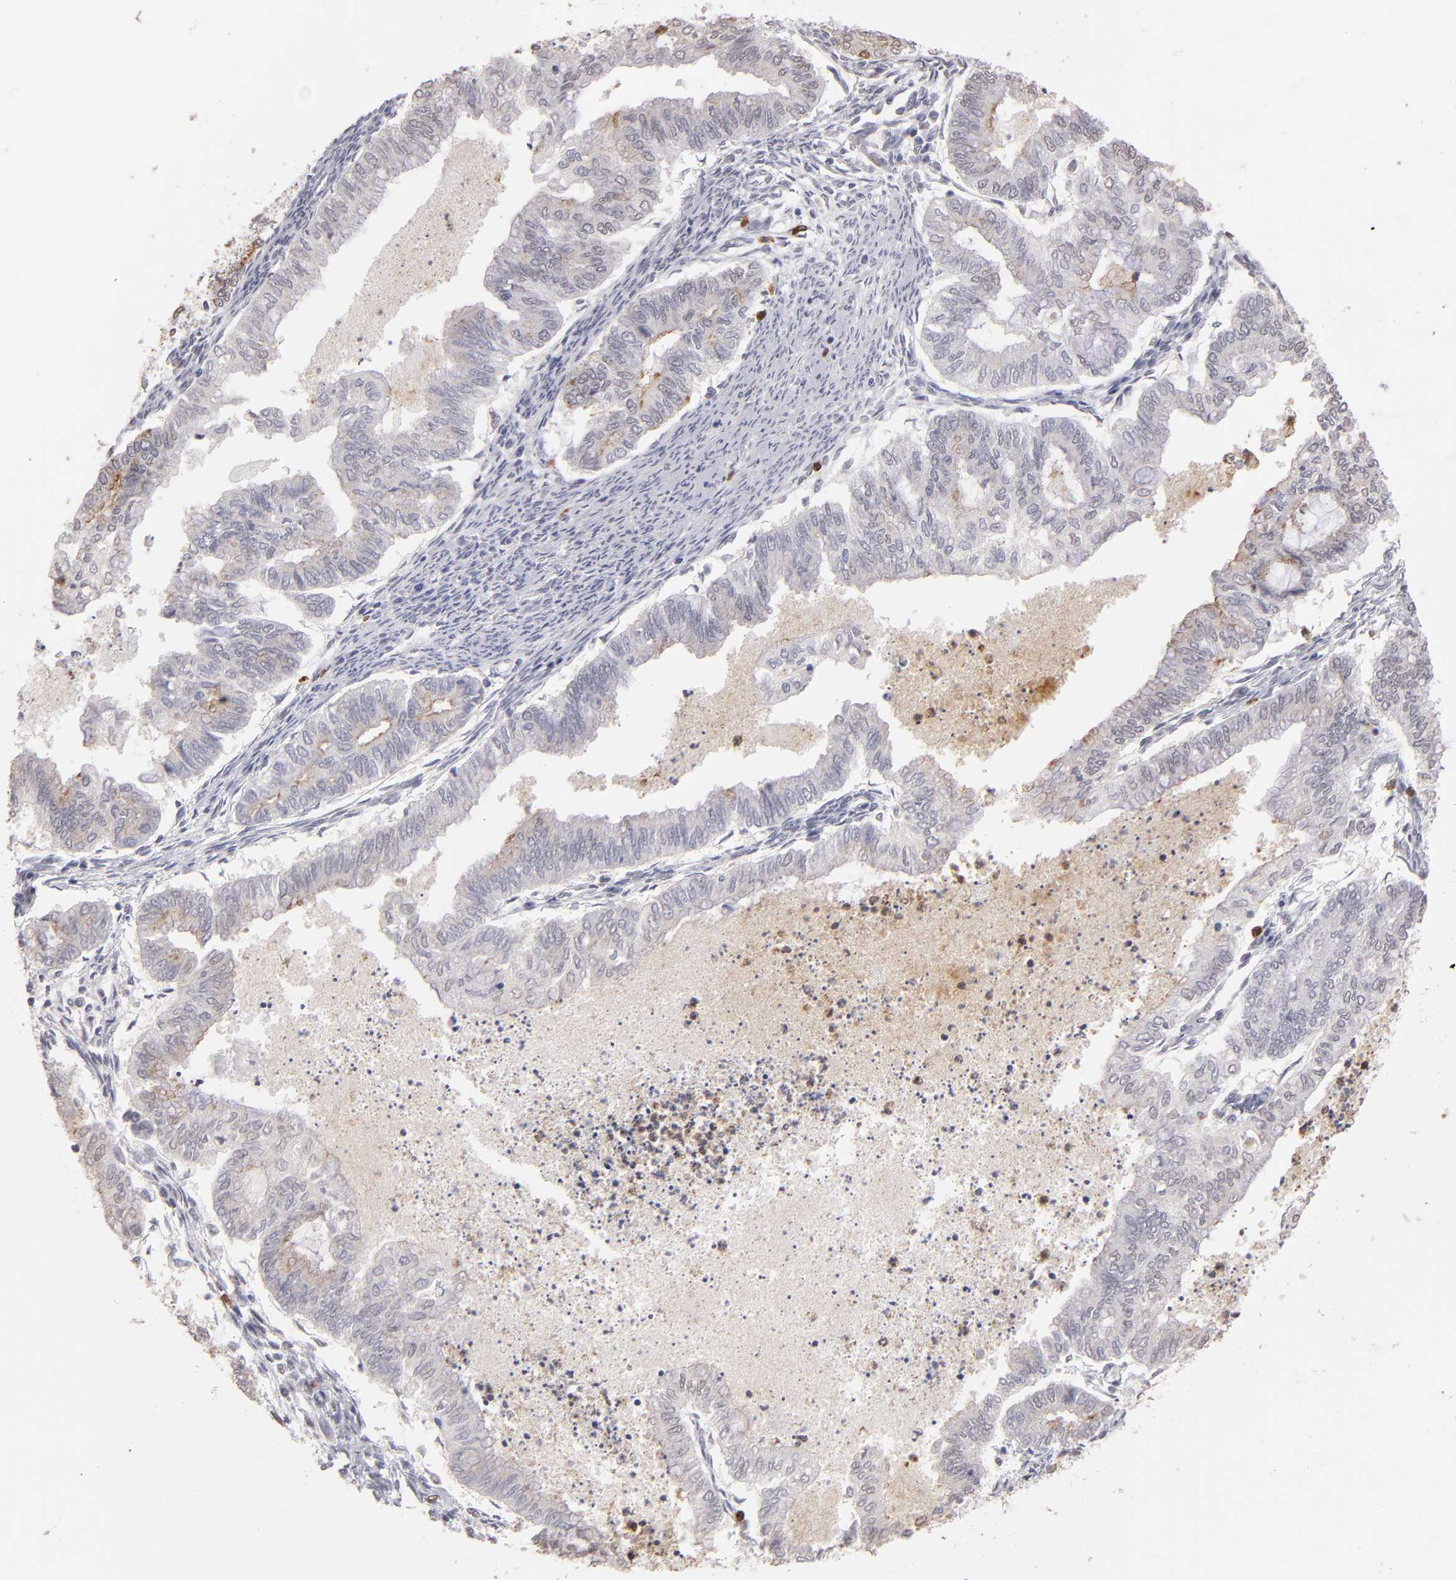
{"staining": {"intensity": "negative", "quantity": "none", "location": "none"}, "tissue": "endometrial cancer", "cell_type": "Tumor cells", "image_type": "cancer", "snomed": [{"axis": "morphology", "description": "Adenocarcinoma, NOS"}, {"axis": "topography", "description": "Endometrium"}], "caption": "Tumor cells are negative for brown protein staining in endometrial cancer.", "gene": "MGAM", "patient": {"sex": "female", "age": 79}}